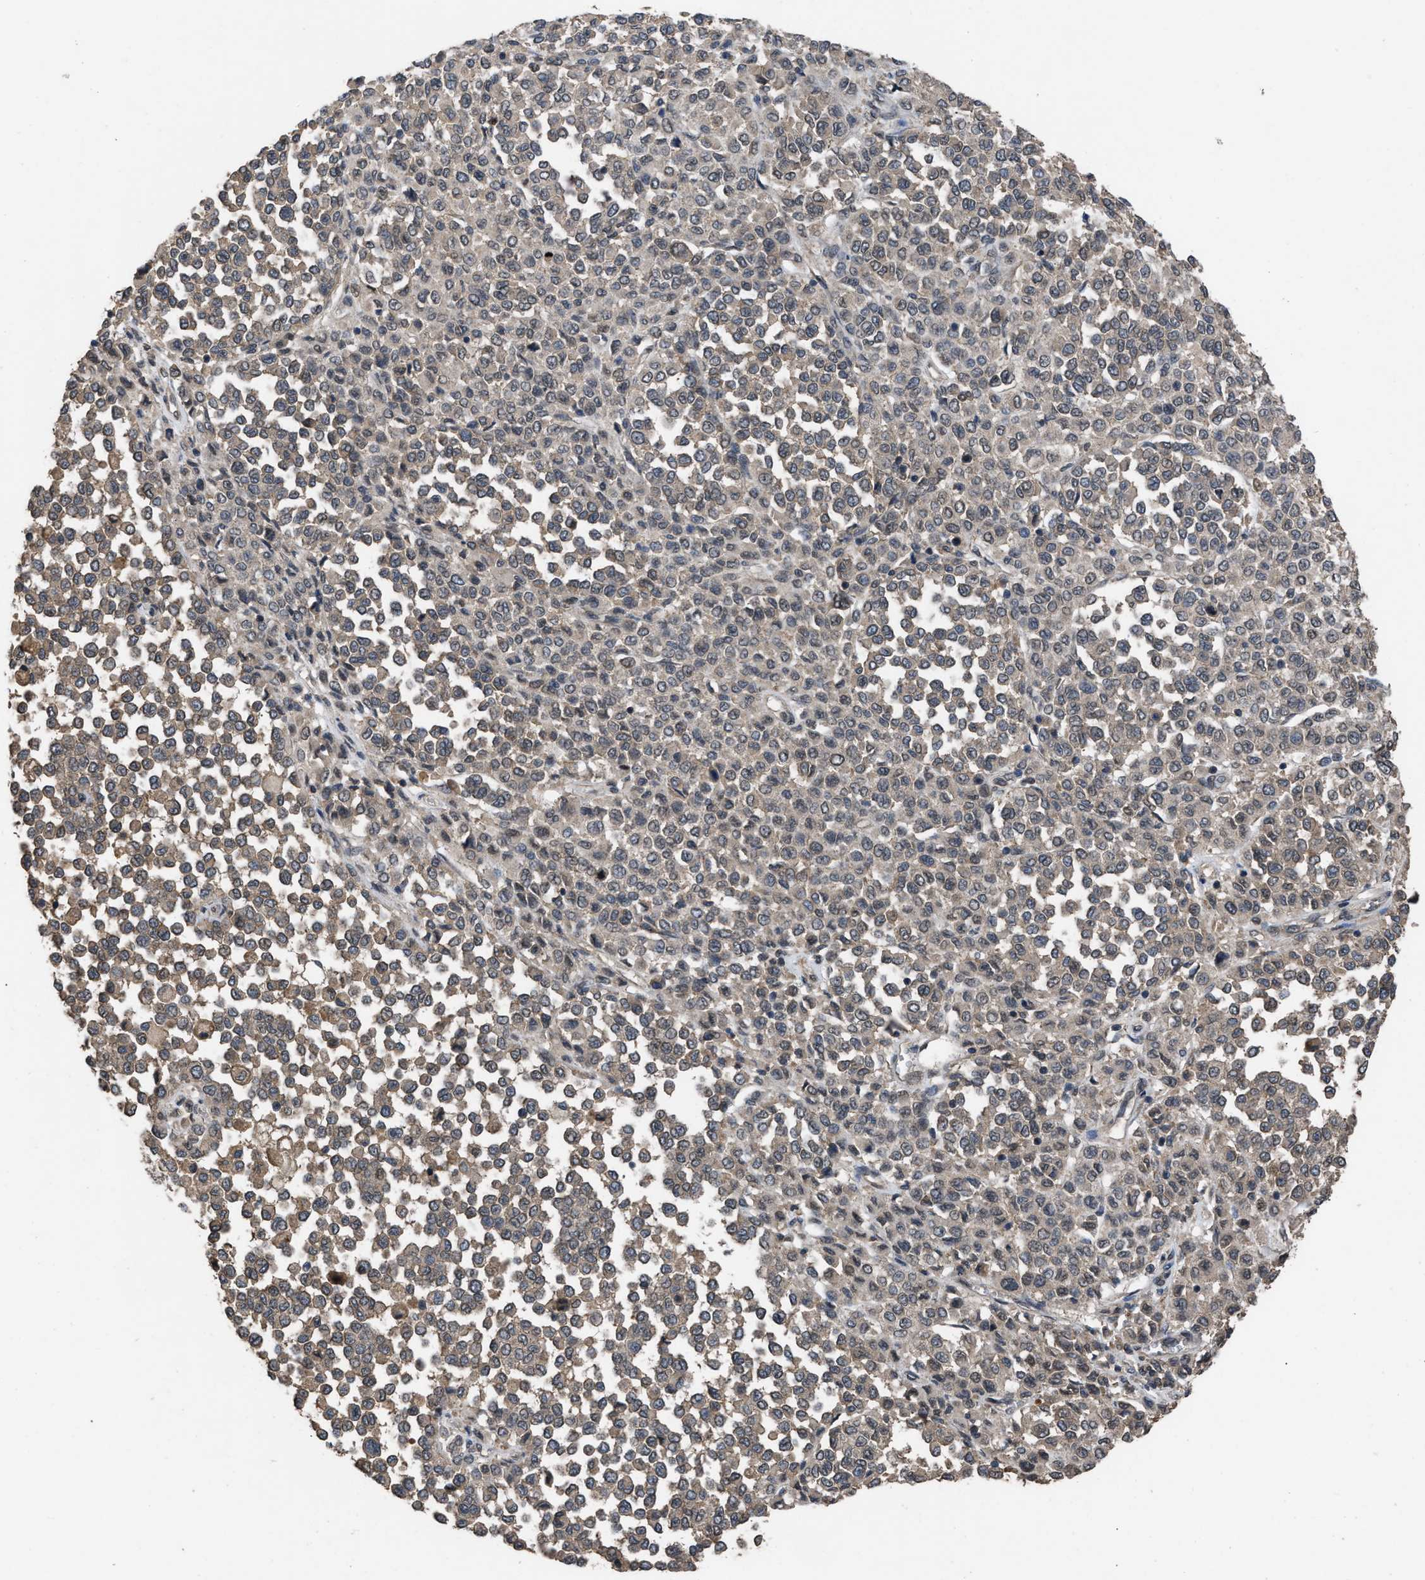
{"staining": {"intensity": "weak", "quantity": ">75%", "location": "cytoplasmic/membranous"}, "tissue": "melanoma", "cell_type": "Tumor cells", "image_type": "cancer", "snomed": [{"axis": "morphology", "description": "Malignant melanoma, Metastatic site"}, {"axis": "topography", "description": "Pancreas"}], "caption": "This photomicrograph exhibits immunohistochemistry (IHC) staining of melanoma, with low weak cytoplasmic/membranous positivity in about >75% of tumor cells.", "gene": "UTRN", "patient": {"sex": "female", "age": 30}}